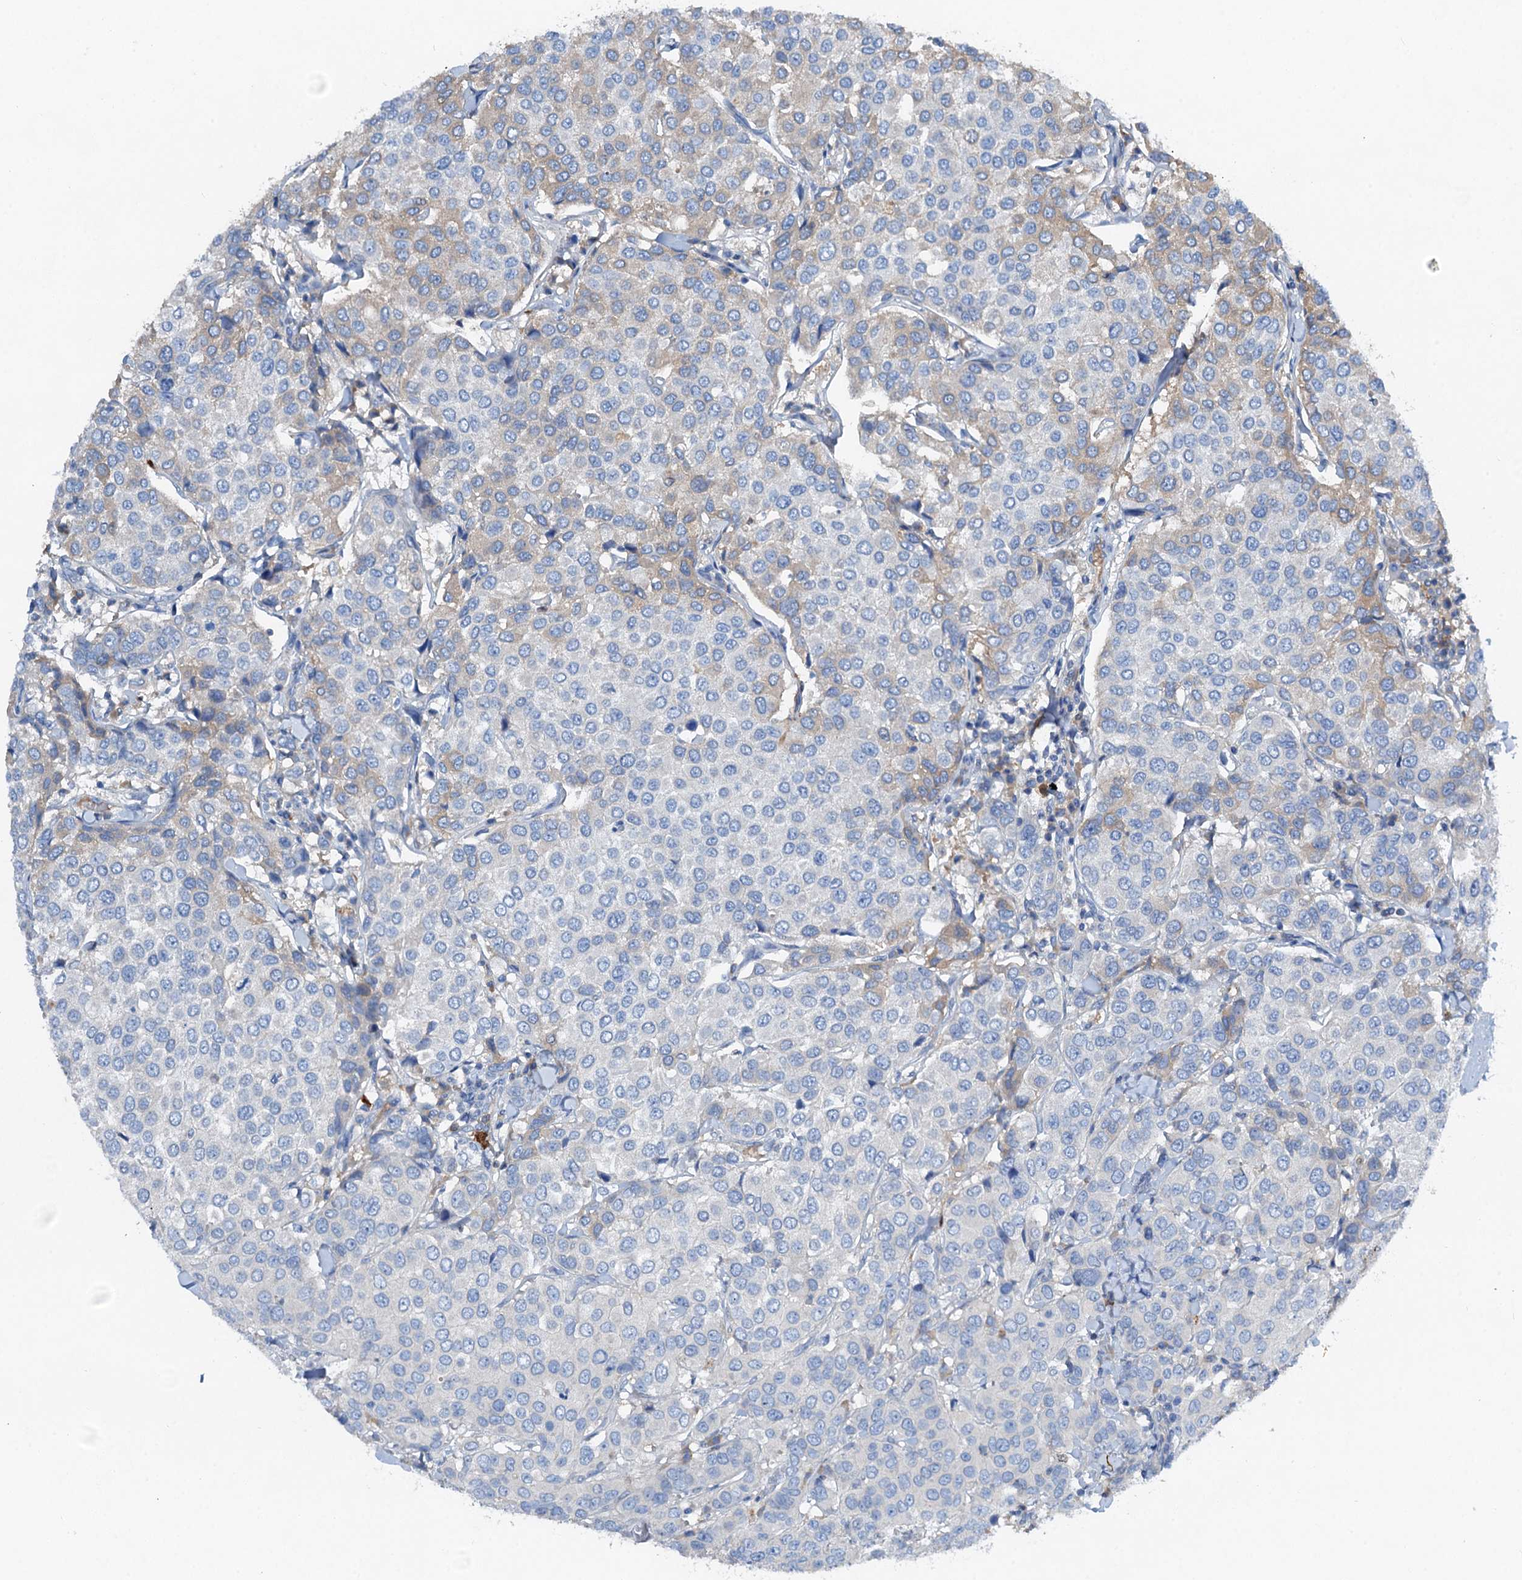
{"staining": {"intensity": "weak", "quantity": "<25%", "location": "cytoplasmic/membranous"}, "tissue": "breast cancer", "cell_type": "Tumor cells", "image_type": "cancer", "snomed": [{"axis": "morphology", "description": "Duct carcinoma"}, {"axis": "topography", "description": "Breast"}], "caption": "There is no significant expression in tumor cells of intraductal carcinoma (breast).", "gene": "OTOA", "patient": {"sex": "female", "age": 55}}